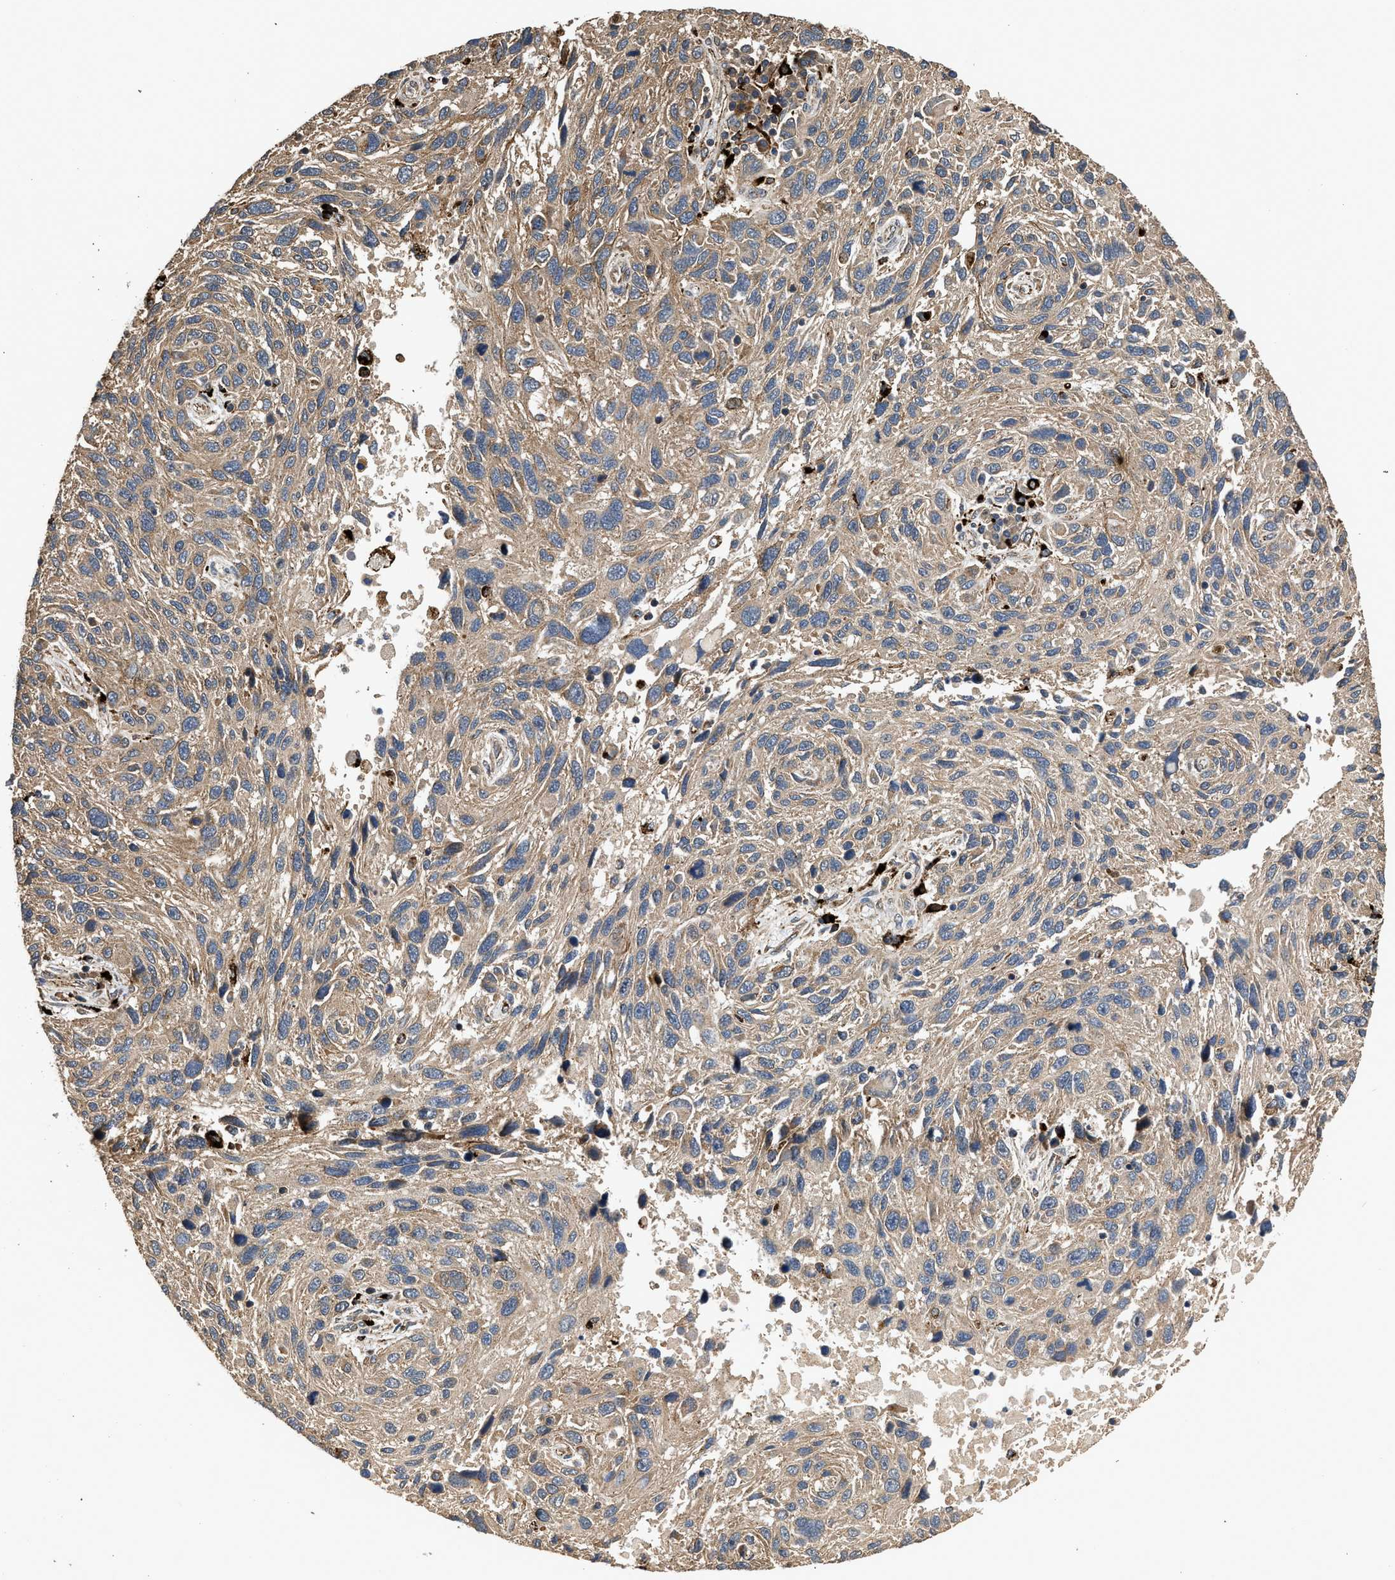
{"staining": {"intensity": "moderate", "quantity": ">75%", "location": "cytoplasmic/membranous"}, "tissue": "melanoma", "cell_type": "Tumor cells", "image_type": "cancer", "snomed": [{"axis": "morphology", "description": "Malignant melanoma, NOS"}, {"axis": "topography", "description": "Skin"}], "caption": "A brown stain labels moderate cytoplasmic/membranous staining of a protein in human melanoma tumor cells.", "gene": "CTSV", "patient": {"sex": "male", "age": 53}}